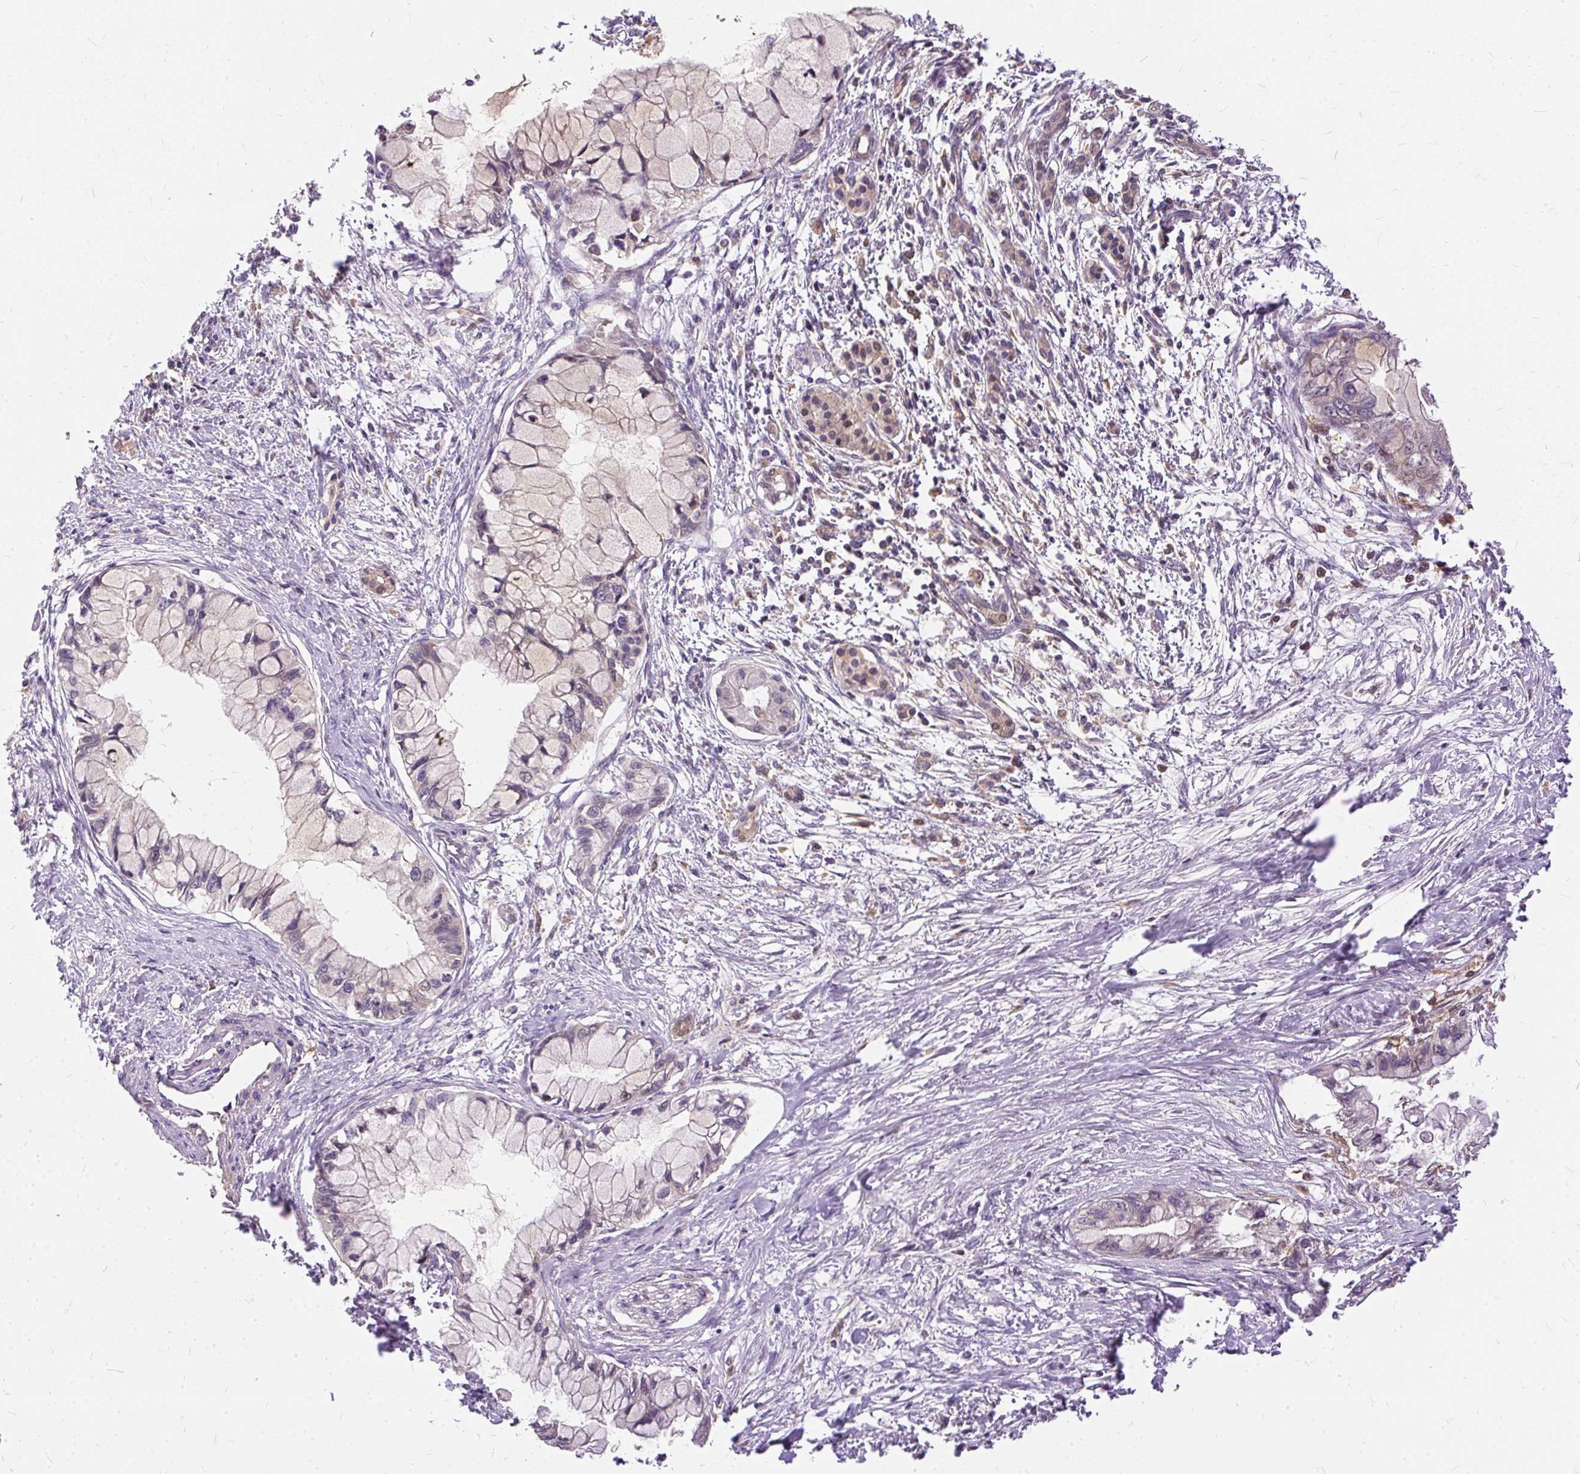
{"staining": {"intensity": "negative", "quantity": "none", "location": "none"}, "tissue": "pancreatic cancer", "cell_type": "Tumor cells", "image_type": "cancer", "snomed": [{"axis": "morphology", "description": "Adenocarcinoma, NOS"}, {"axis": "topography", "description": "Pancreas"}], "caption": "This is a histopathology image of IHC staining of pancreatic adenocarcinoma, which shows no expression in tumor cells.", "gene": "AP5S1", "patient": {"sex": "male", "age": 48}}